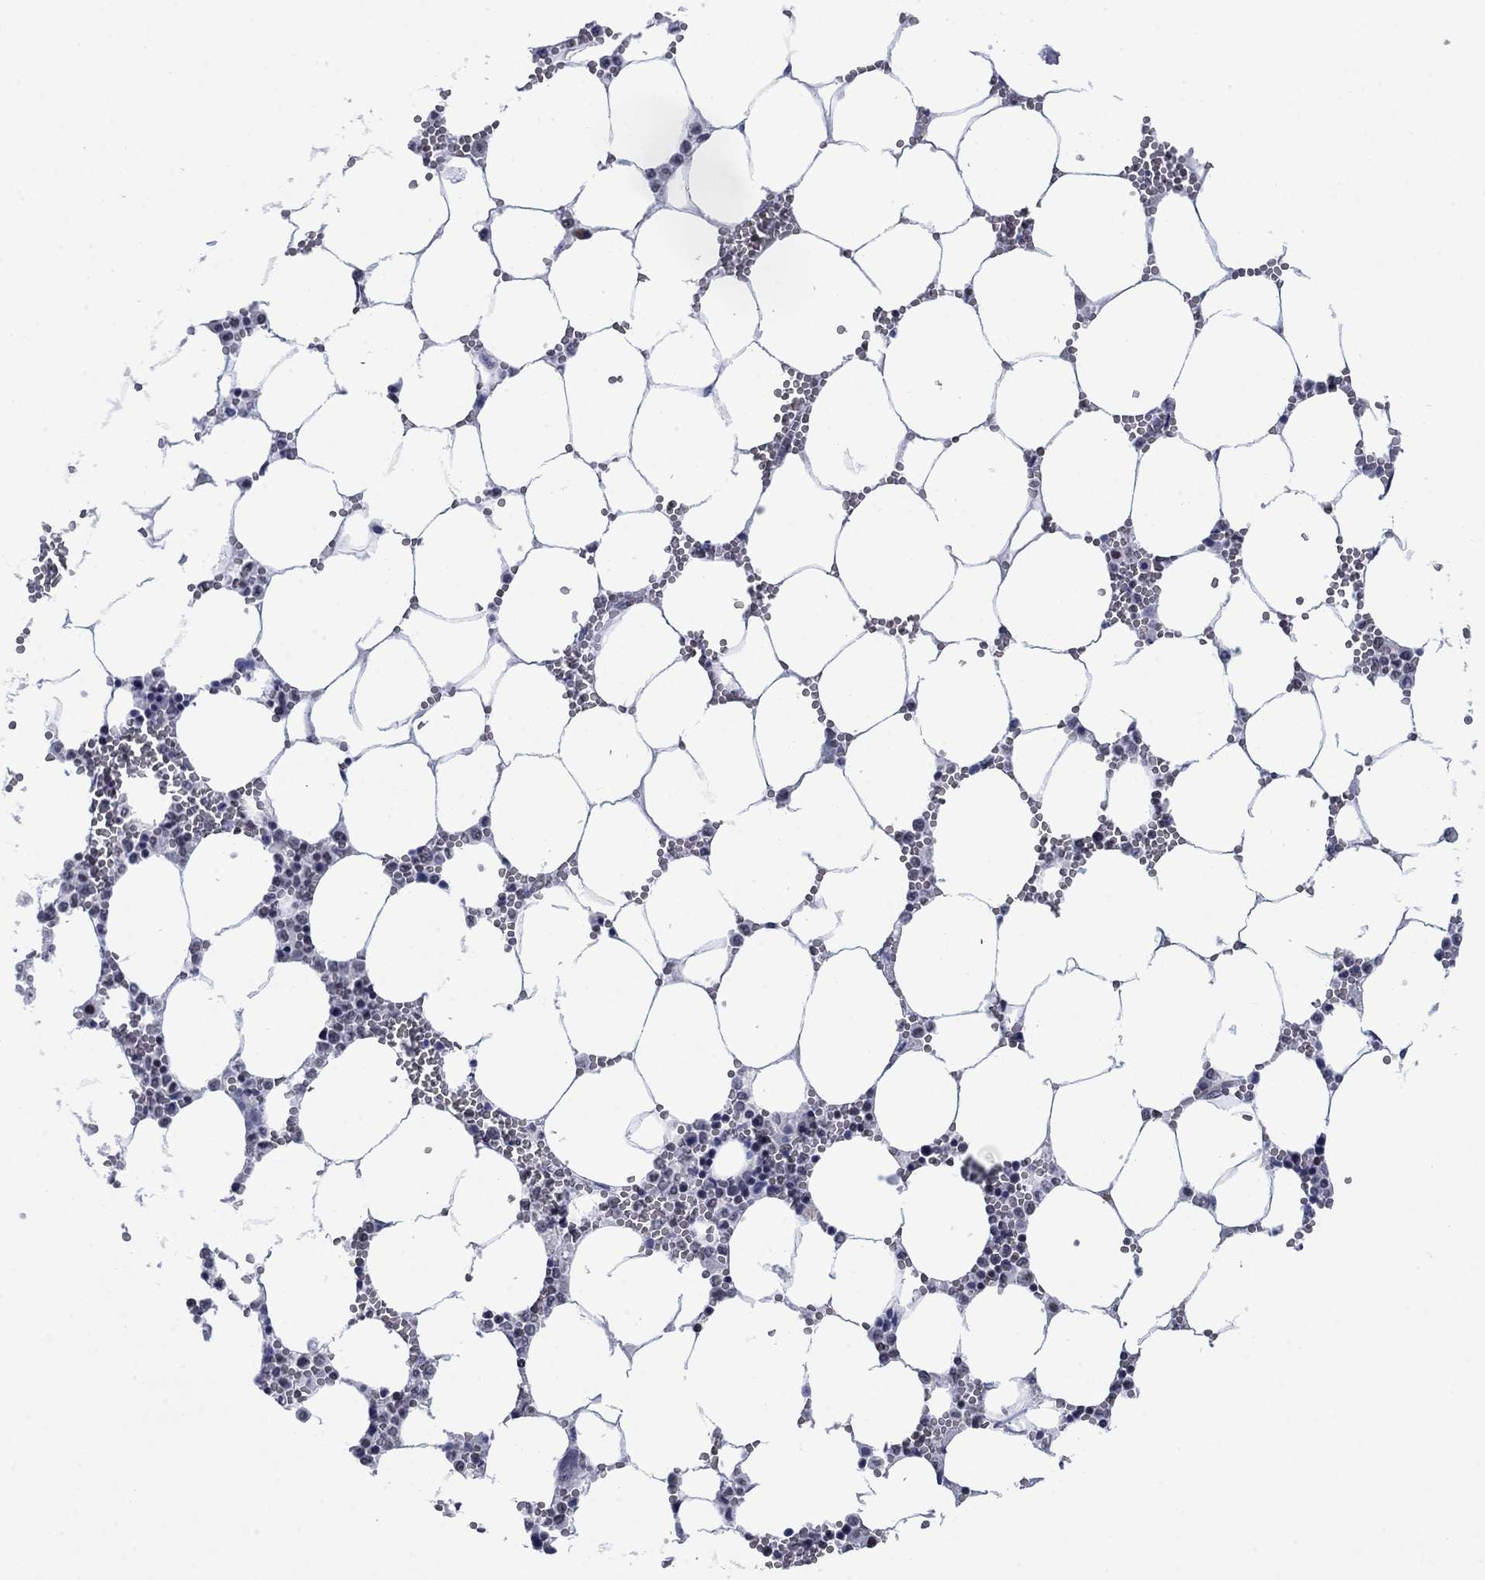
{"staining": {"intensity": "negative", "quantity": "none", "location": "none"}, "tissue": "bone marrow", "cell_type": "Hematopoietic cells", "image_type": "normal", "snomed": [{"axis": "morphology", "description": "Normal tissue, NOS"}, {"axis": "topography", "description": "Bone marrow"}], "caption": "The histopathology image reveals no significant staining in hematopoietic cells of bone marrow. Nuclei are stained in blue.", "gene": "NPAS3", "patient": {"sex": "female", "age": 64}}